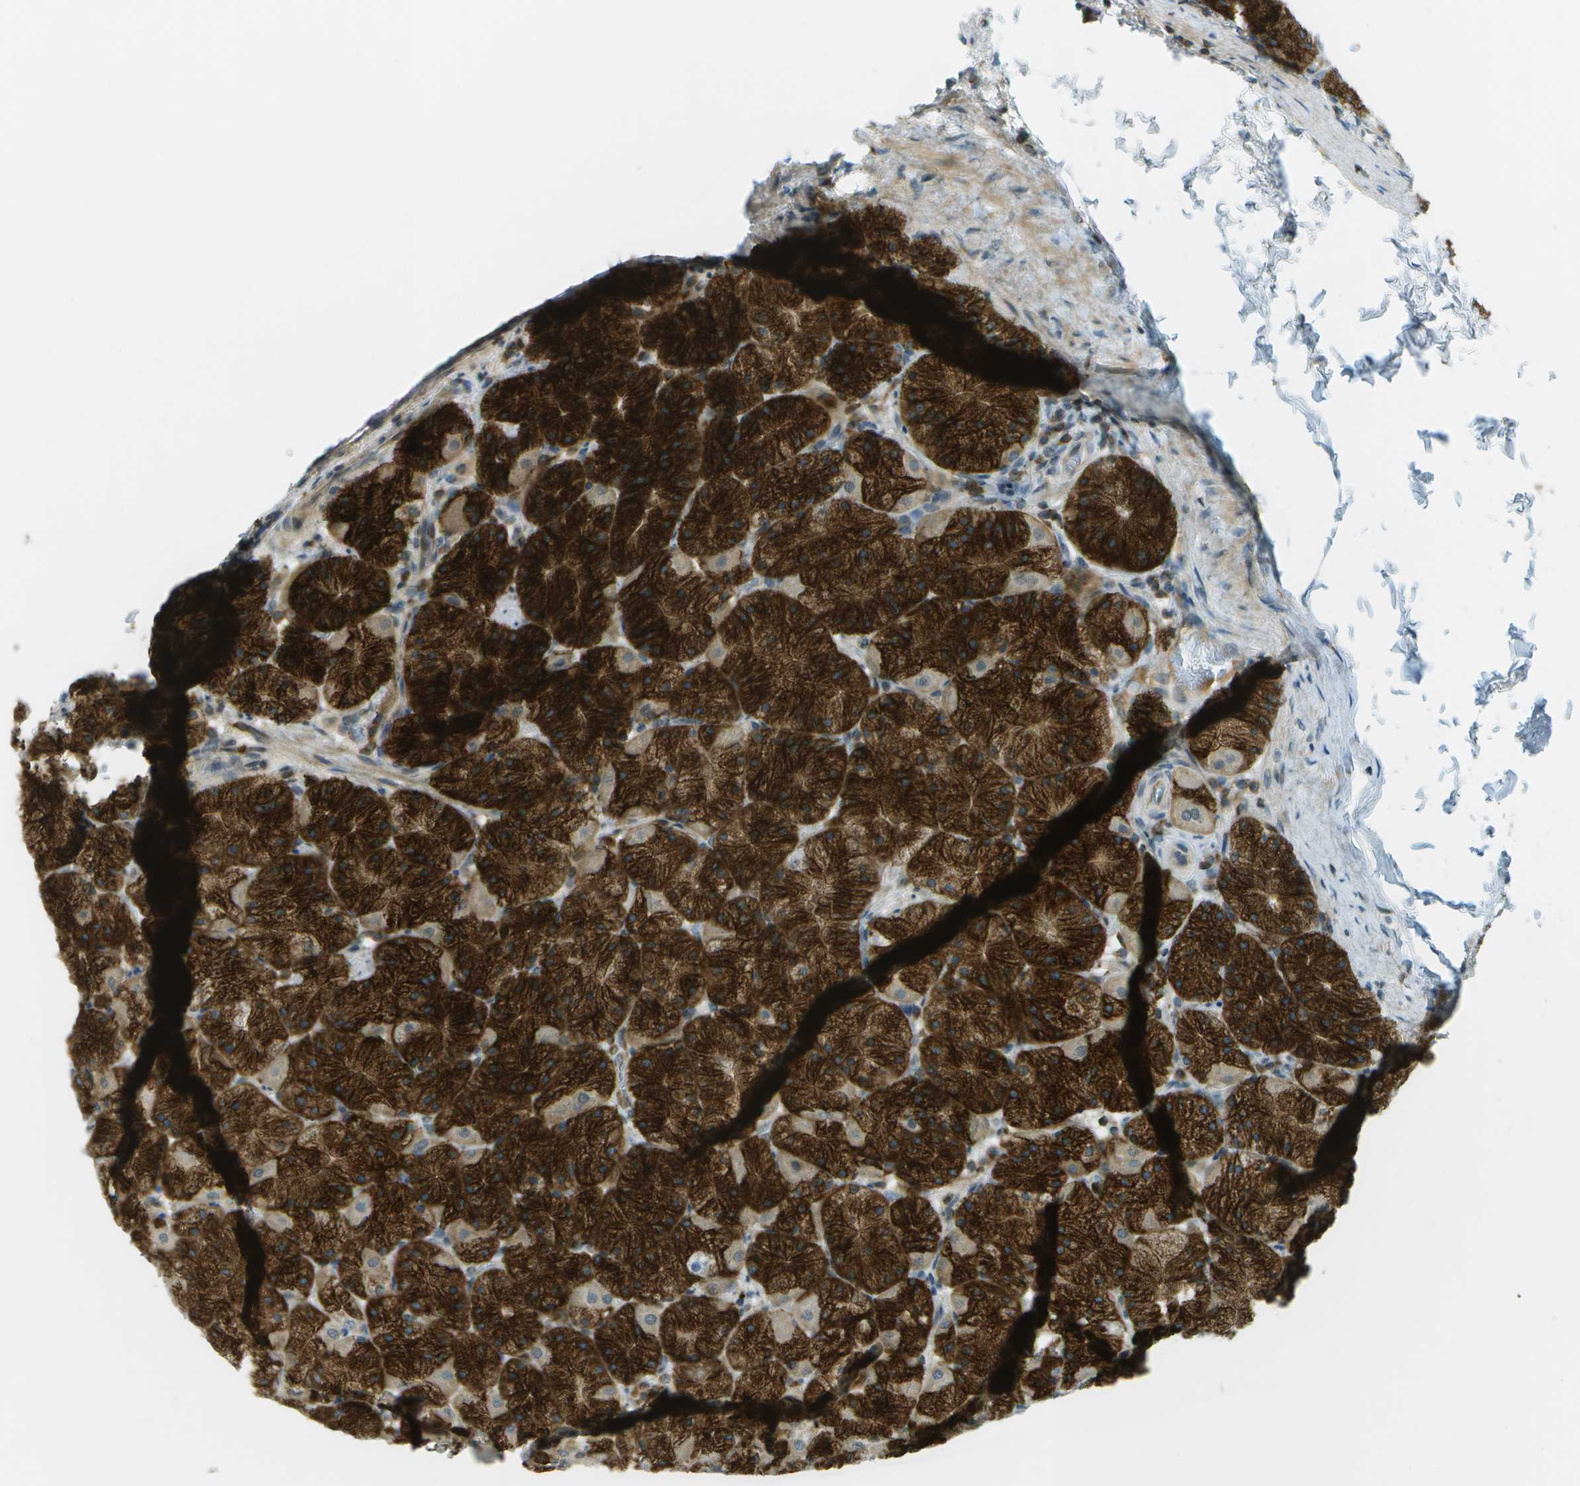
{"staining": {"intensity": "strong", "quantity": "25%-75%", "location": "cytoplasmic/membranous"}, "tissue": "stomach", "cell_type": "Glandular cells", "image_type": "normal", "snomed": [{"axis": "morphology", "description": "Normal tissue, NOS"}, {"axis": "topography", "description": "Stomach, upper"}], "caption": "This histopathology image shows unremarkable stomach stained with immunohistochemistry (IHC) to label a protein in brown. The cytoplasmic/membranous of glandular cells show strong positivity for the protein. Nuclei are counter-stained blue.", "gene": "TMTC1", "patient": {"sex": "female", "age": 56}}